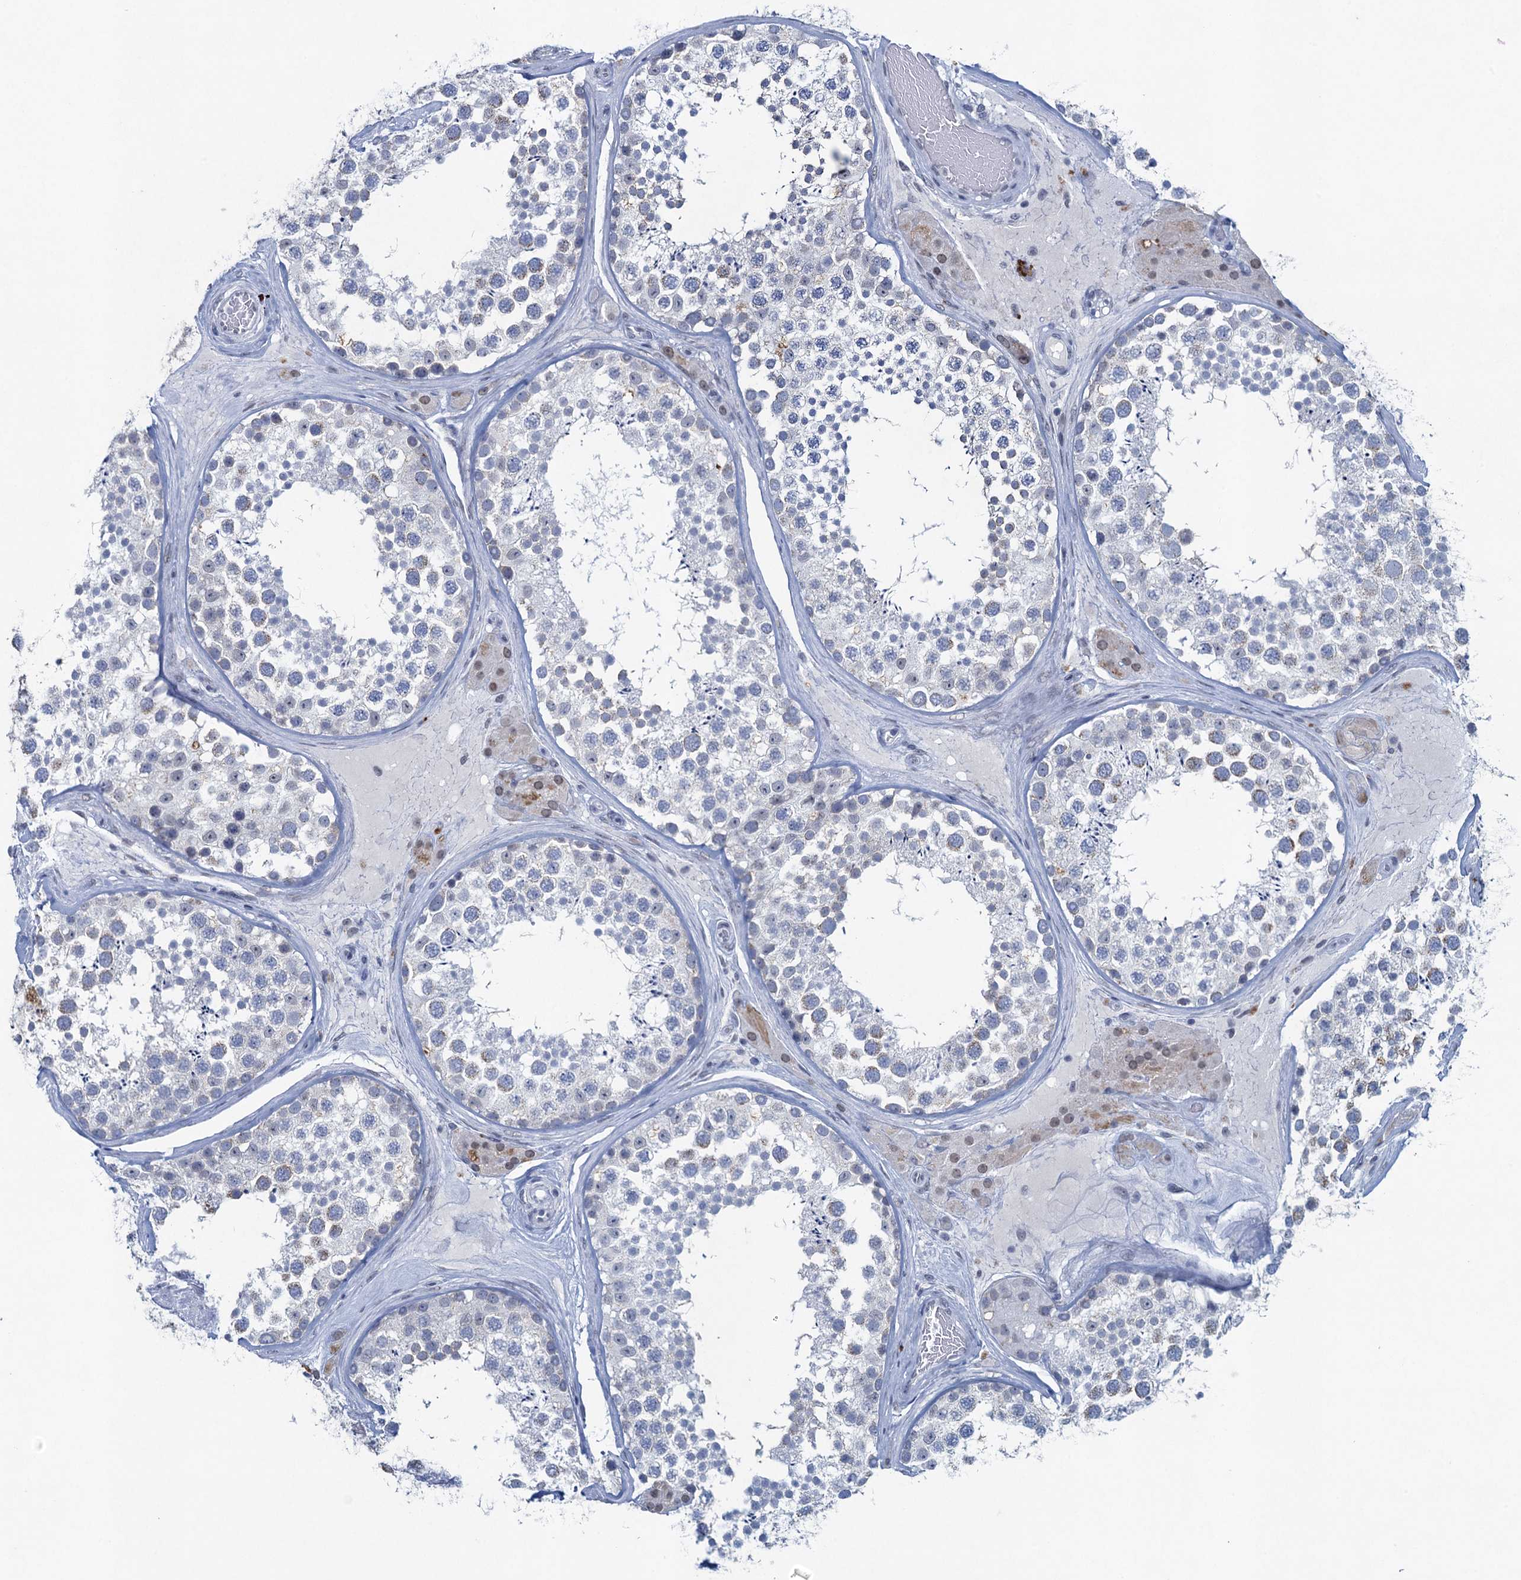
{"staining": {"intensity": "weak", "quantity": "<25%", "location": "cytoplasmic/membranous"}, "tissue": "testis", "cell_type": "Cells in seminiferous ducts", "image_type": "normal", "snomed": [{"axis": "morphology", "description": "Normal tissue, NOS"}, {"axis": "topography", "description": "Testis"}], "caption": "Protein analysis of benign testis demonstrates no significant staining in cells in seminiferous ducts. (Stains: DAB (3,3'-diaminobenzidine) IHC with hematoxylin counter stain, Microscopy: brightfield microscopy at high magnification).", "gene": "ENSG00000230707", "patient": {"sex": "male", "age": 46}}